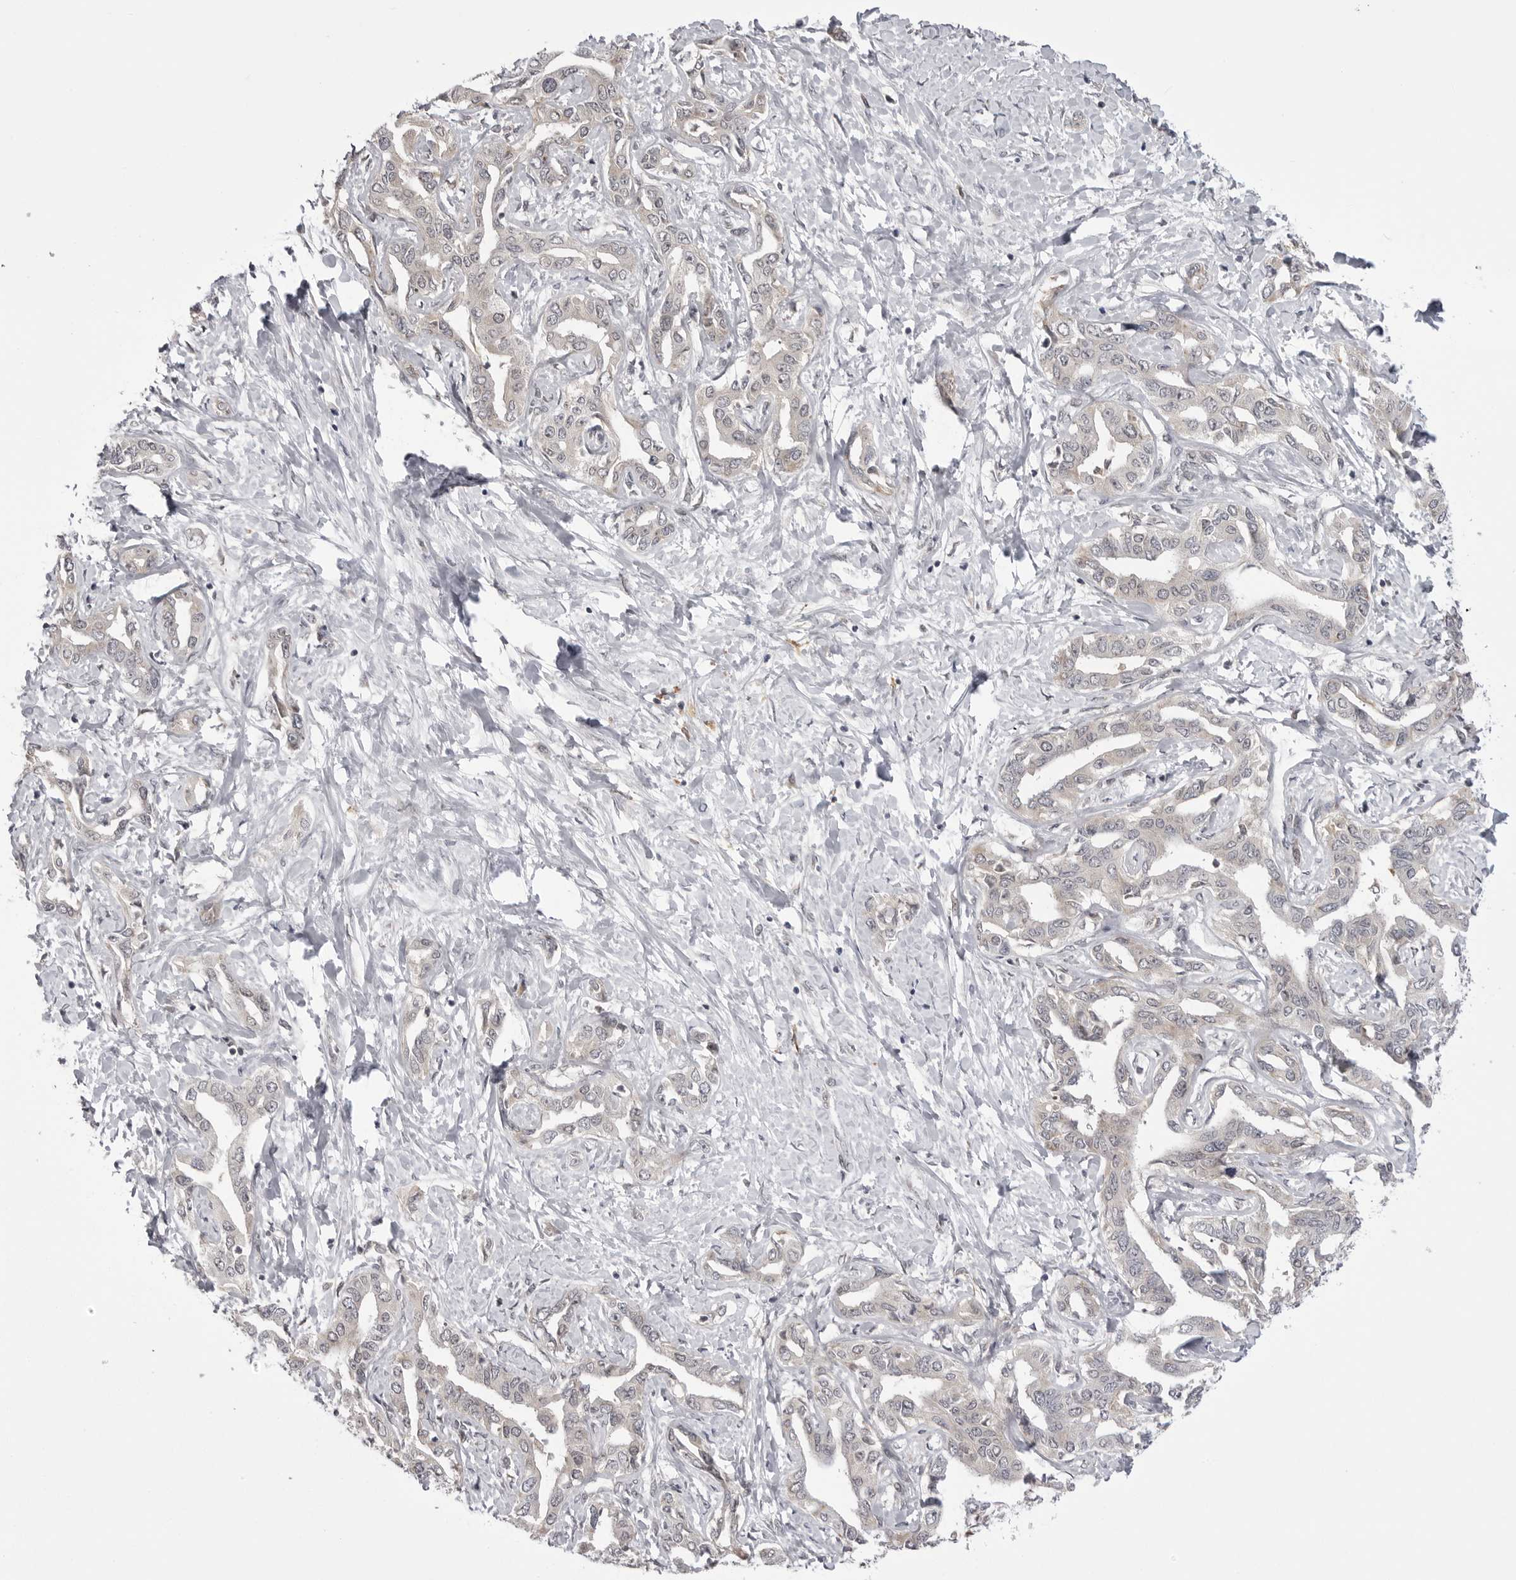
{"staining": {"intensity": "negative", "quantity": "none", "location": "none"}, "tissue": "liver cancer", "cell_type": "Tumor cells", "image_type": "cancer", "snomed": [{"axis": "morphology", "description": "Cholangiocarcinoma"}, {"axis": "topography", "description": "Liver"}], "caption": "A micrograph of human liver cancer is negative for staining in tumor cells. (DAB (3,3'-diaminobenzidine) immunohistochemistry (IHC) visualized using brightfield microscopy, high magnification).", "gene": "PTK2B", "patient": {"sex": "male", "age": 59}}